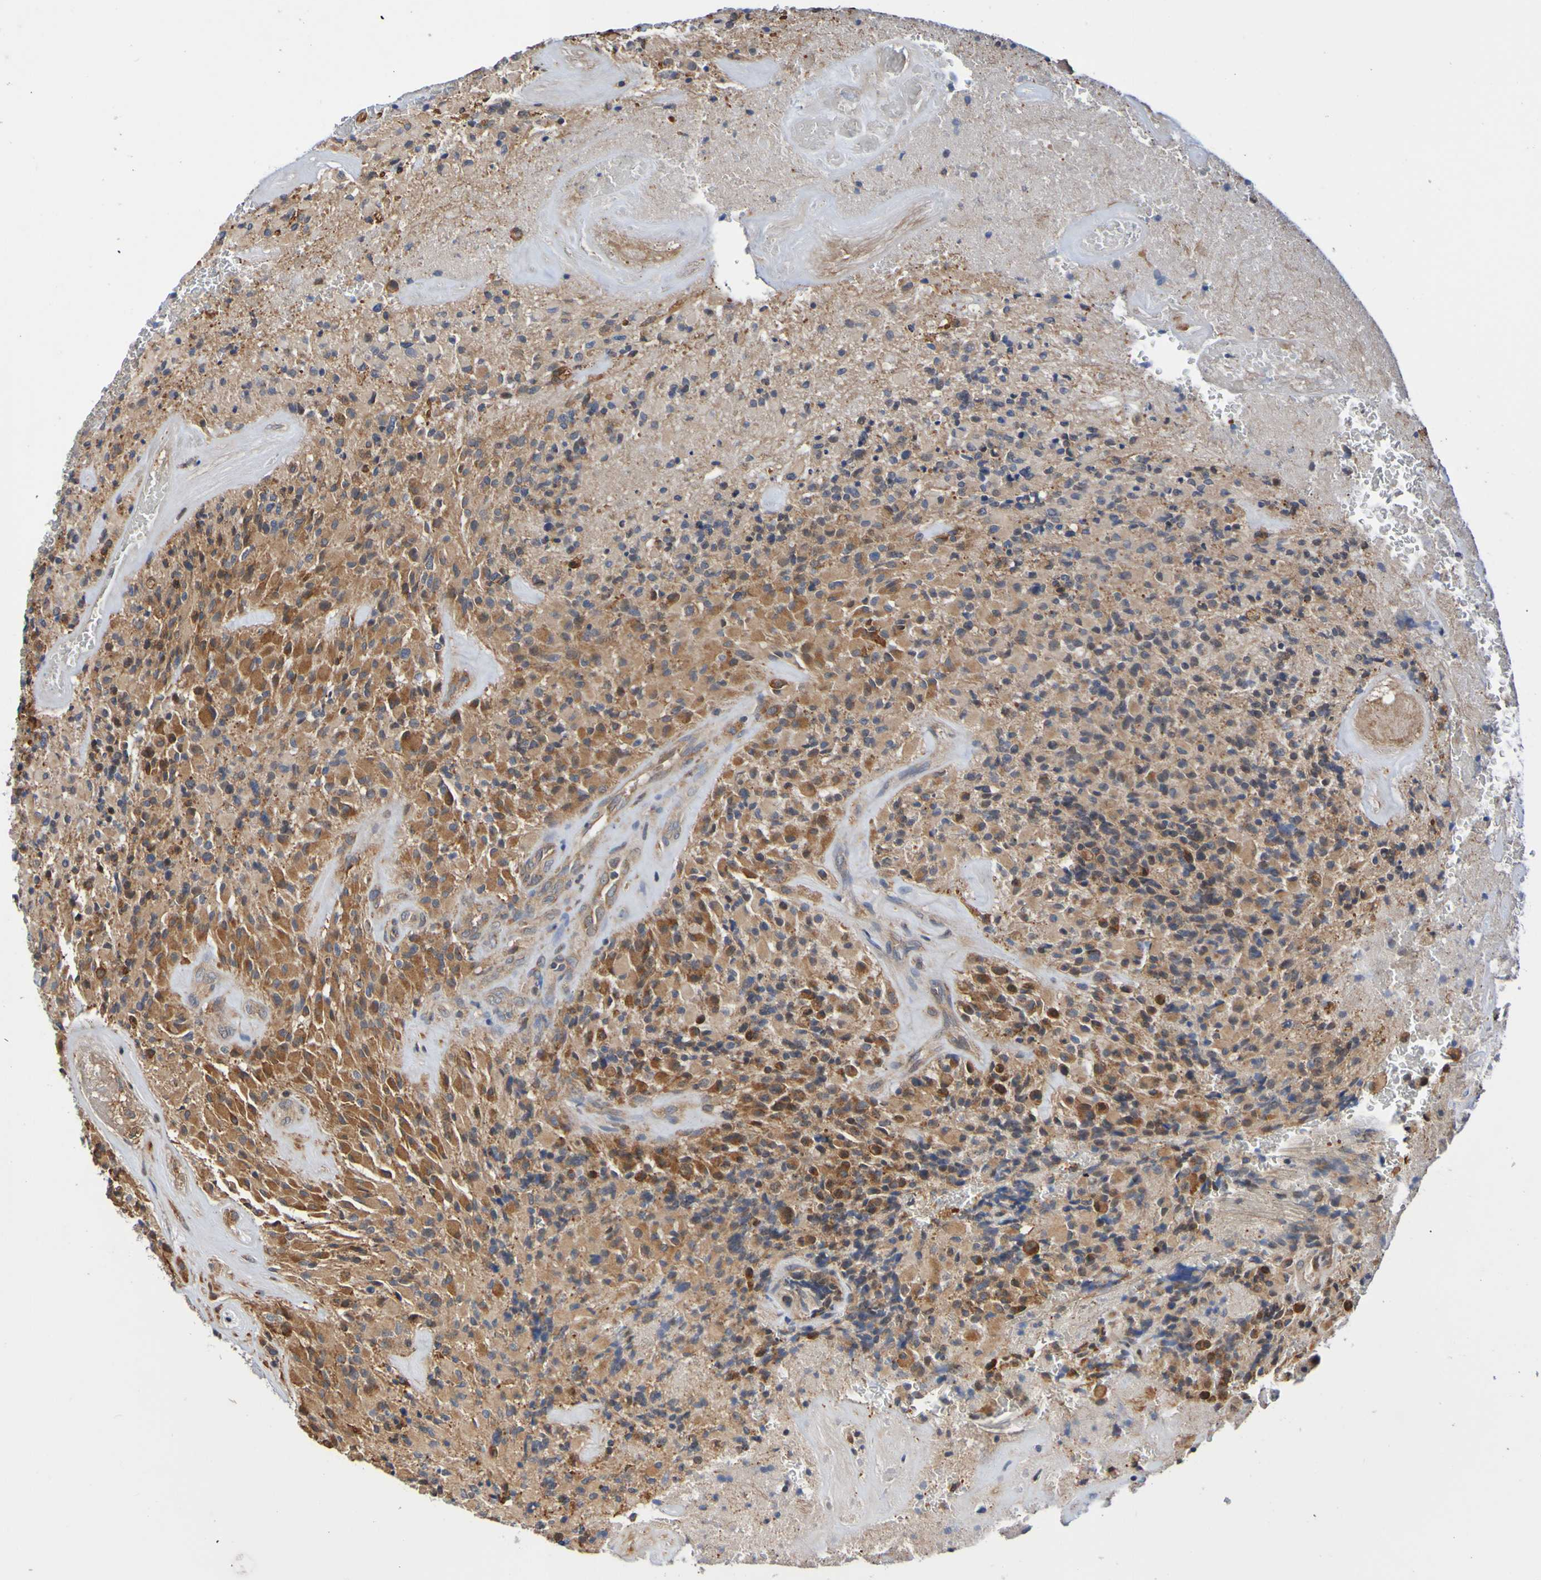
{"staining": {"intensity": "moderate", "quantity": ">75%", "location": "cytoplasmic/membranous"}, "tissue": "glioma", "cell_type": "Tumor cells", "image_type": "cancer", "snomed": [{"axis": "morphology", "description": "Glioma, malignant, High grade"}, {"axis": "topography", "description": "Brain"}], "caption": "High-grade glioma (malignant) stained with DAB immunohistochemistry (IHC) displays medium levels of moderate cytoplasmic/membranous expression in about >75% of tumor cells.", "gene": "AXIN1", "patient": {"sex": "male", "age": 71}}